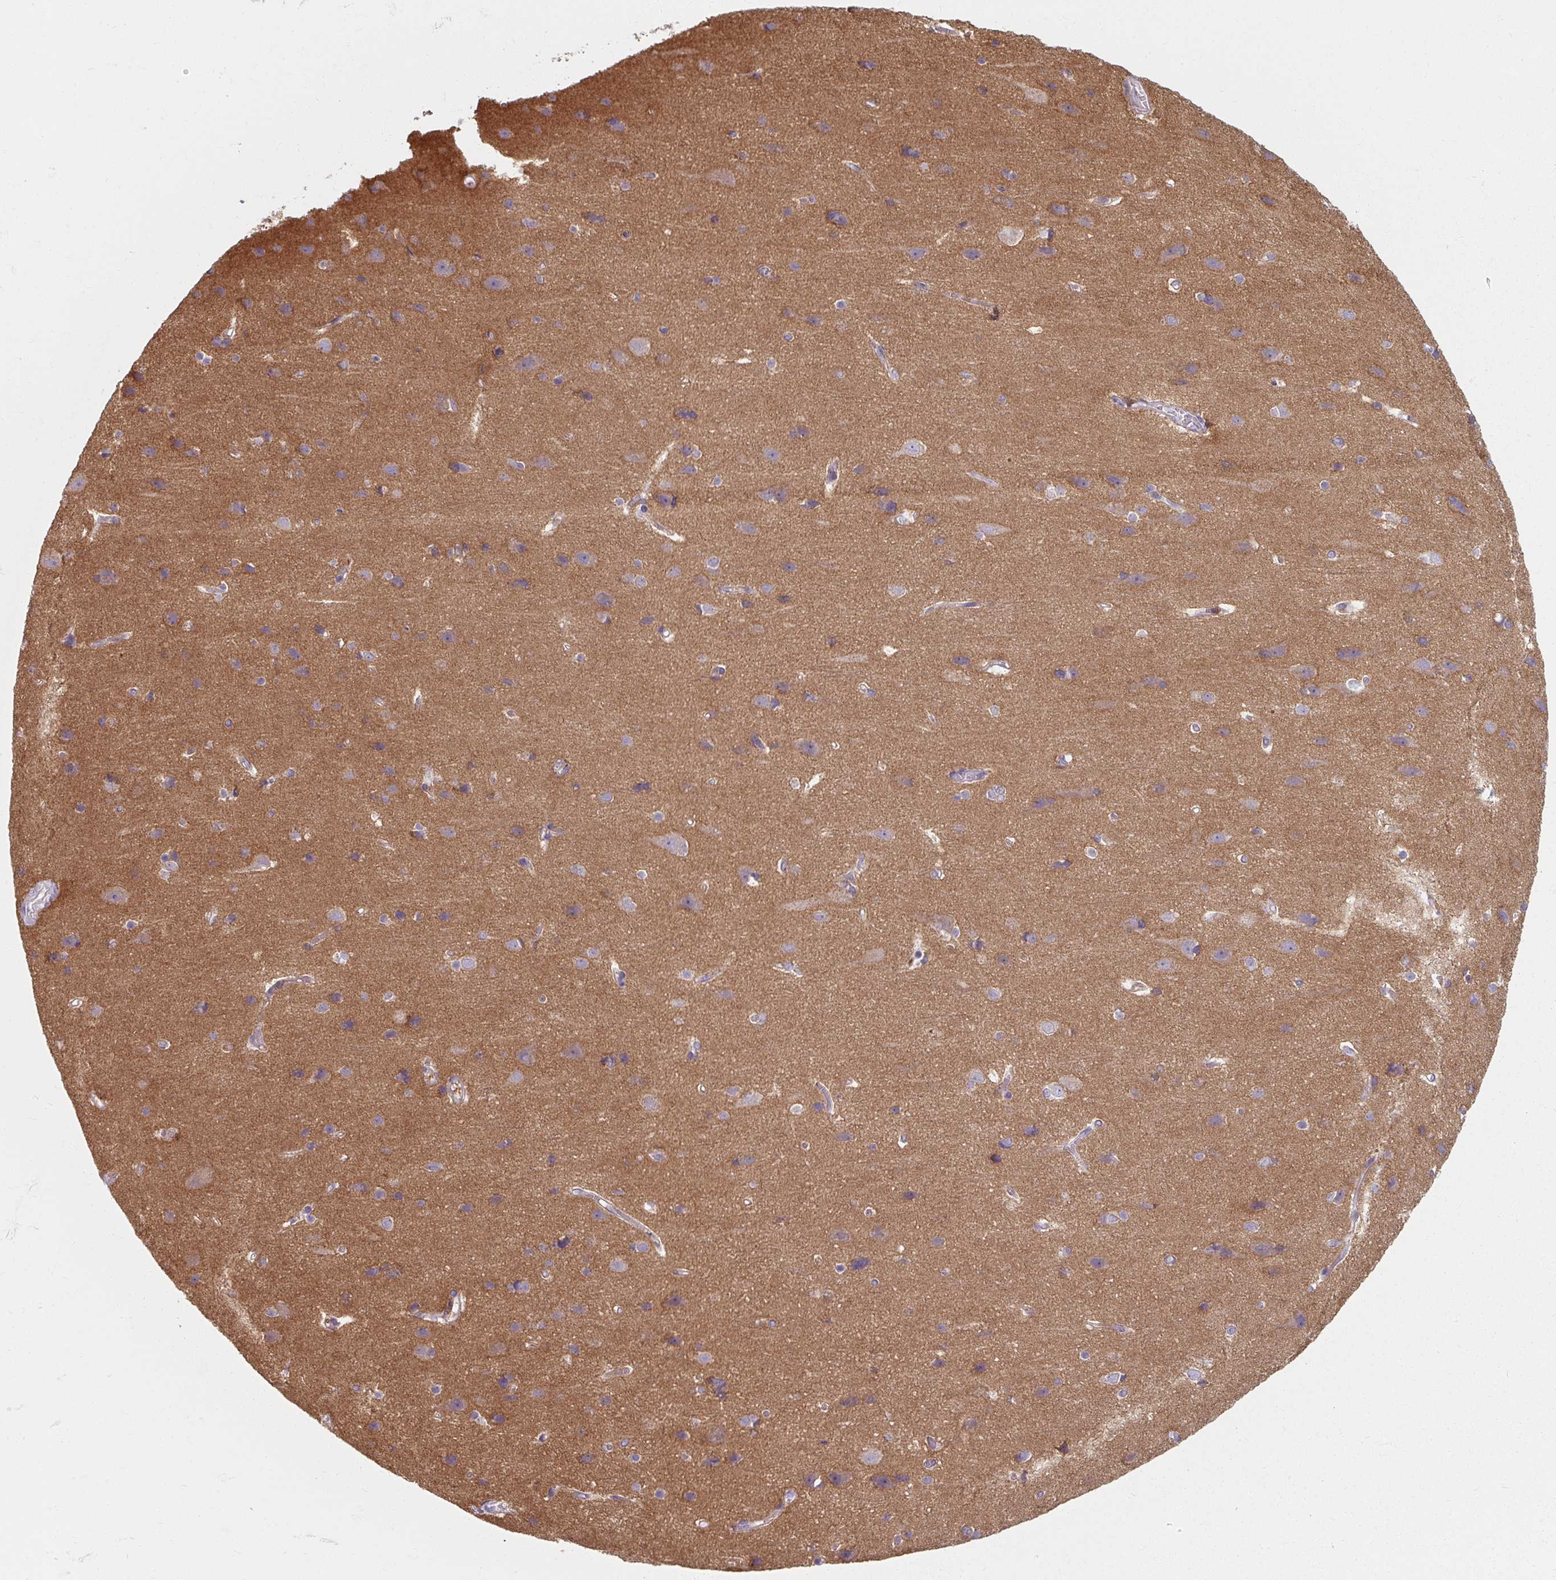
{"staining": {"intensity": "negative", "quantity": "none", "location": "none"}, "tissue": "cerebral cortex", "cell_type": "Endothelial cells", "image_type": "normal", "snomed": [{"axis": "morphology", "description": "Normal tissue, NOS"}, {"axis": "topography", "description": "Cerebral cortex"}], "caption": "Immunohistochemistry (IHC) of benign cerebral cortex displays no staining in endothelial cells.", "gene": "TSEN54", "patient": {"sex": "male", "age": 37}}